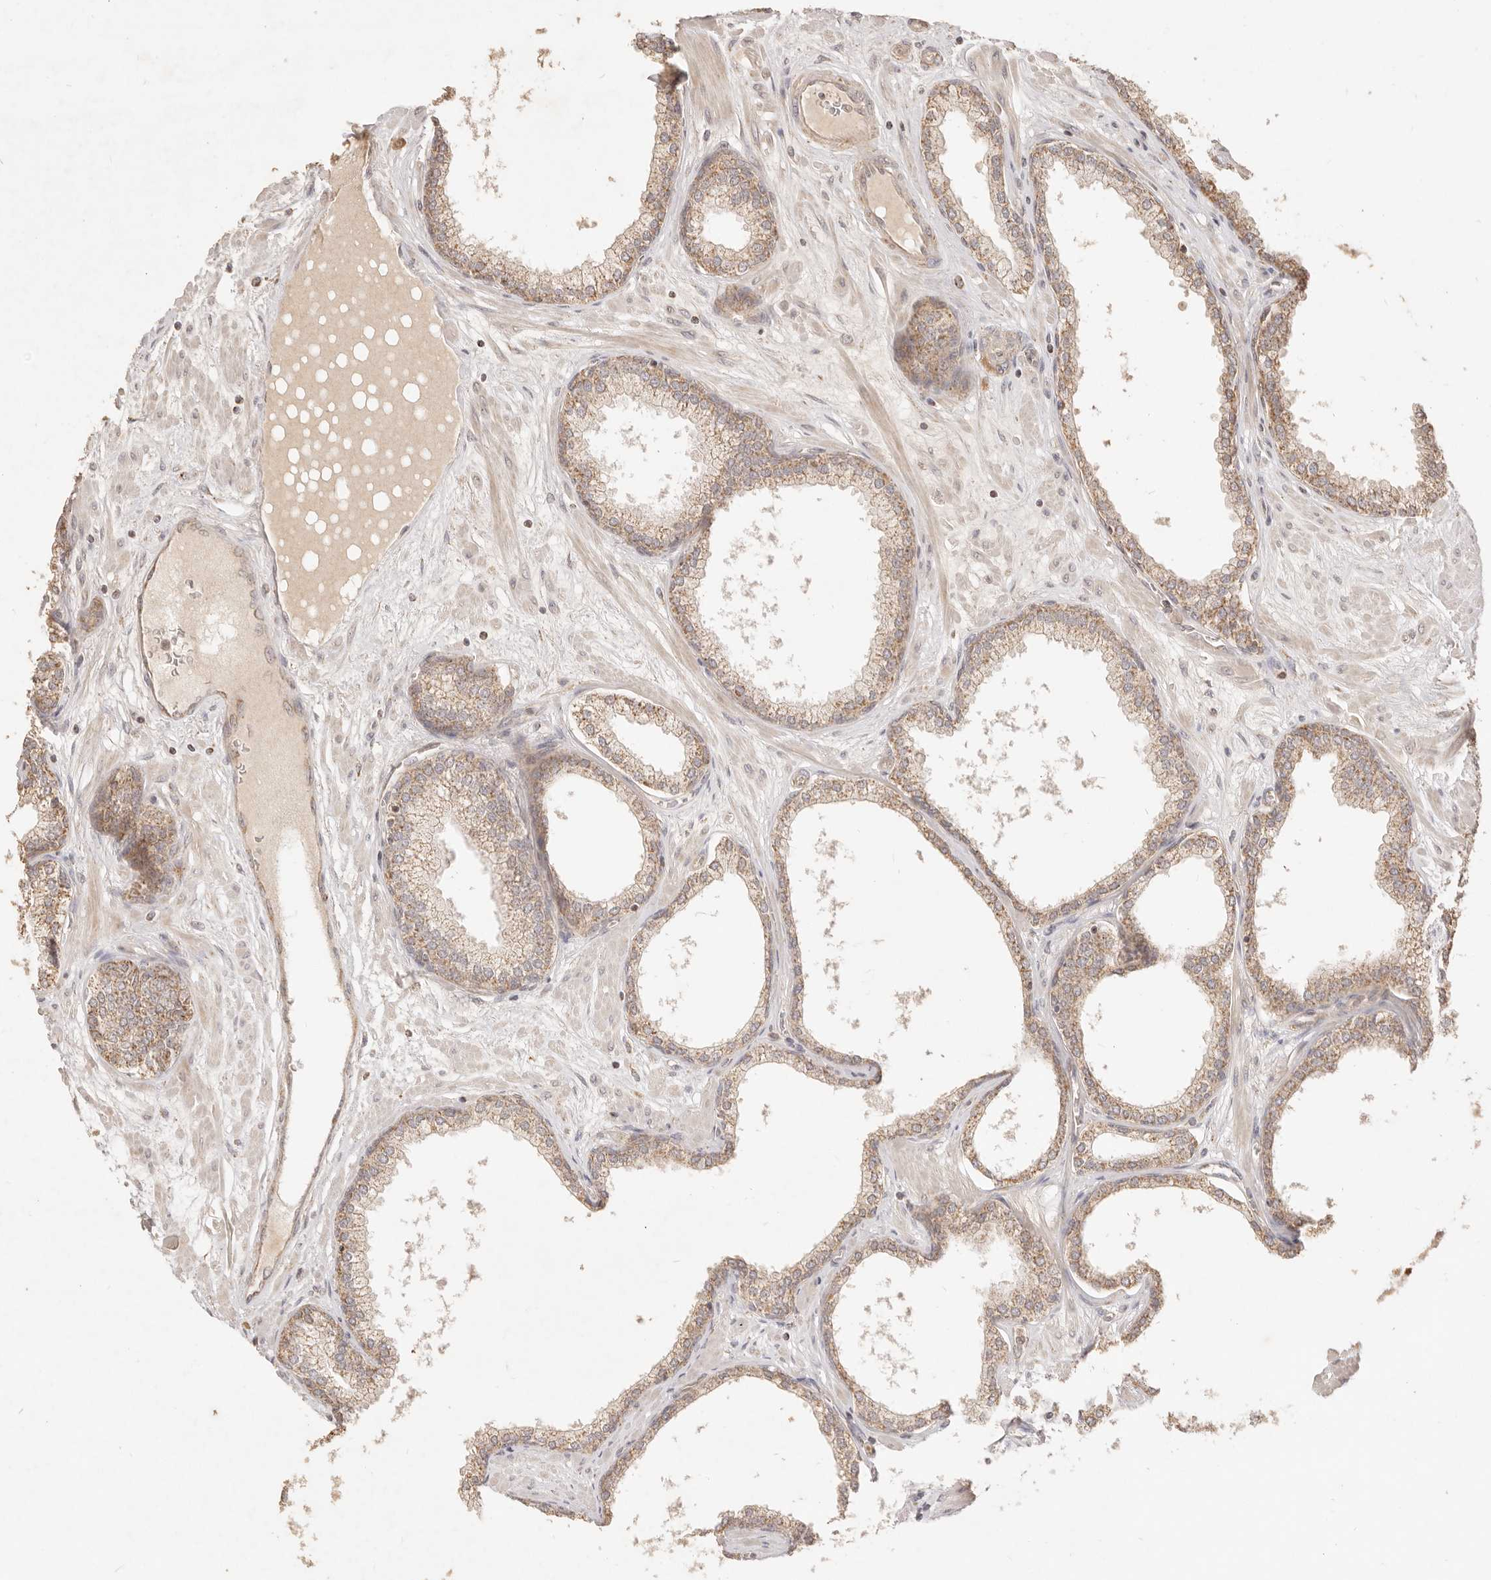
{"staining": {"intensity": "moderate", "quantity": ">75%", "location": "cytoplasmic/membranous"}, "tissue": "prostate", "cell_type": "Glandular cells", "image_type": "normal", "snomed": [{"axis": "morphology", "description": "Normal tissue, NOS"}, {"axis": "morphology", "description": "Urothelial carcinoma, Low grade"}, {"axis": "topography", "description": "Urinary bladder"}, {"axis": "topography", "description": "Prostate"}], "caption": "This is an image of IHC staining of normal prostate, which shows moderate staining in the cytoplasmic/membranous of glandular cells.", "gene": "CPLANE2", "patient": {"sex": "male", "age": 60}}